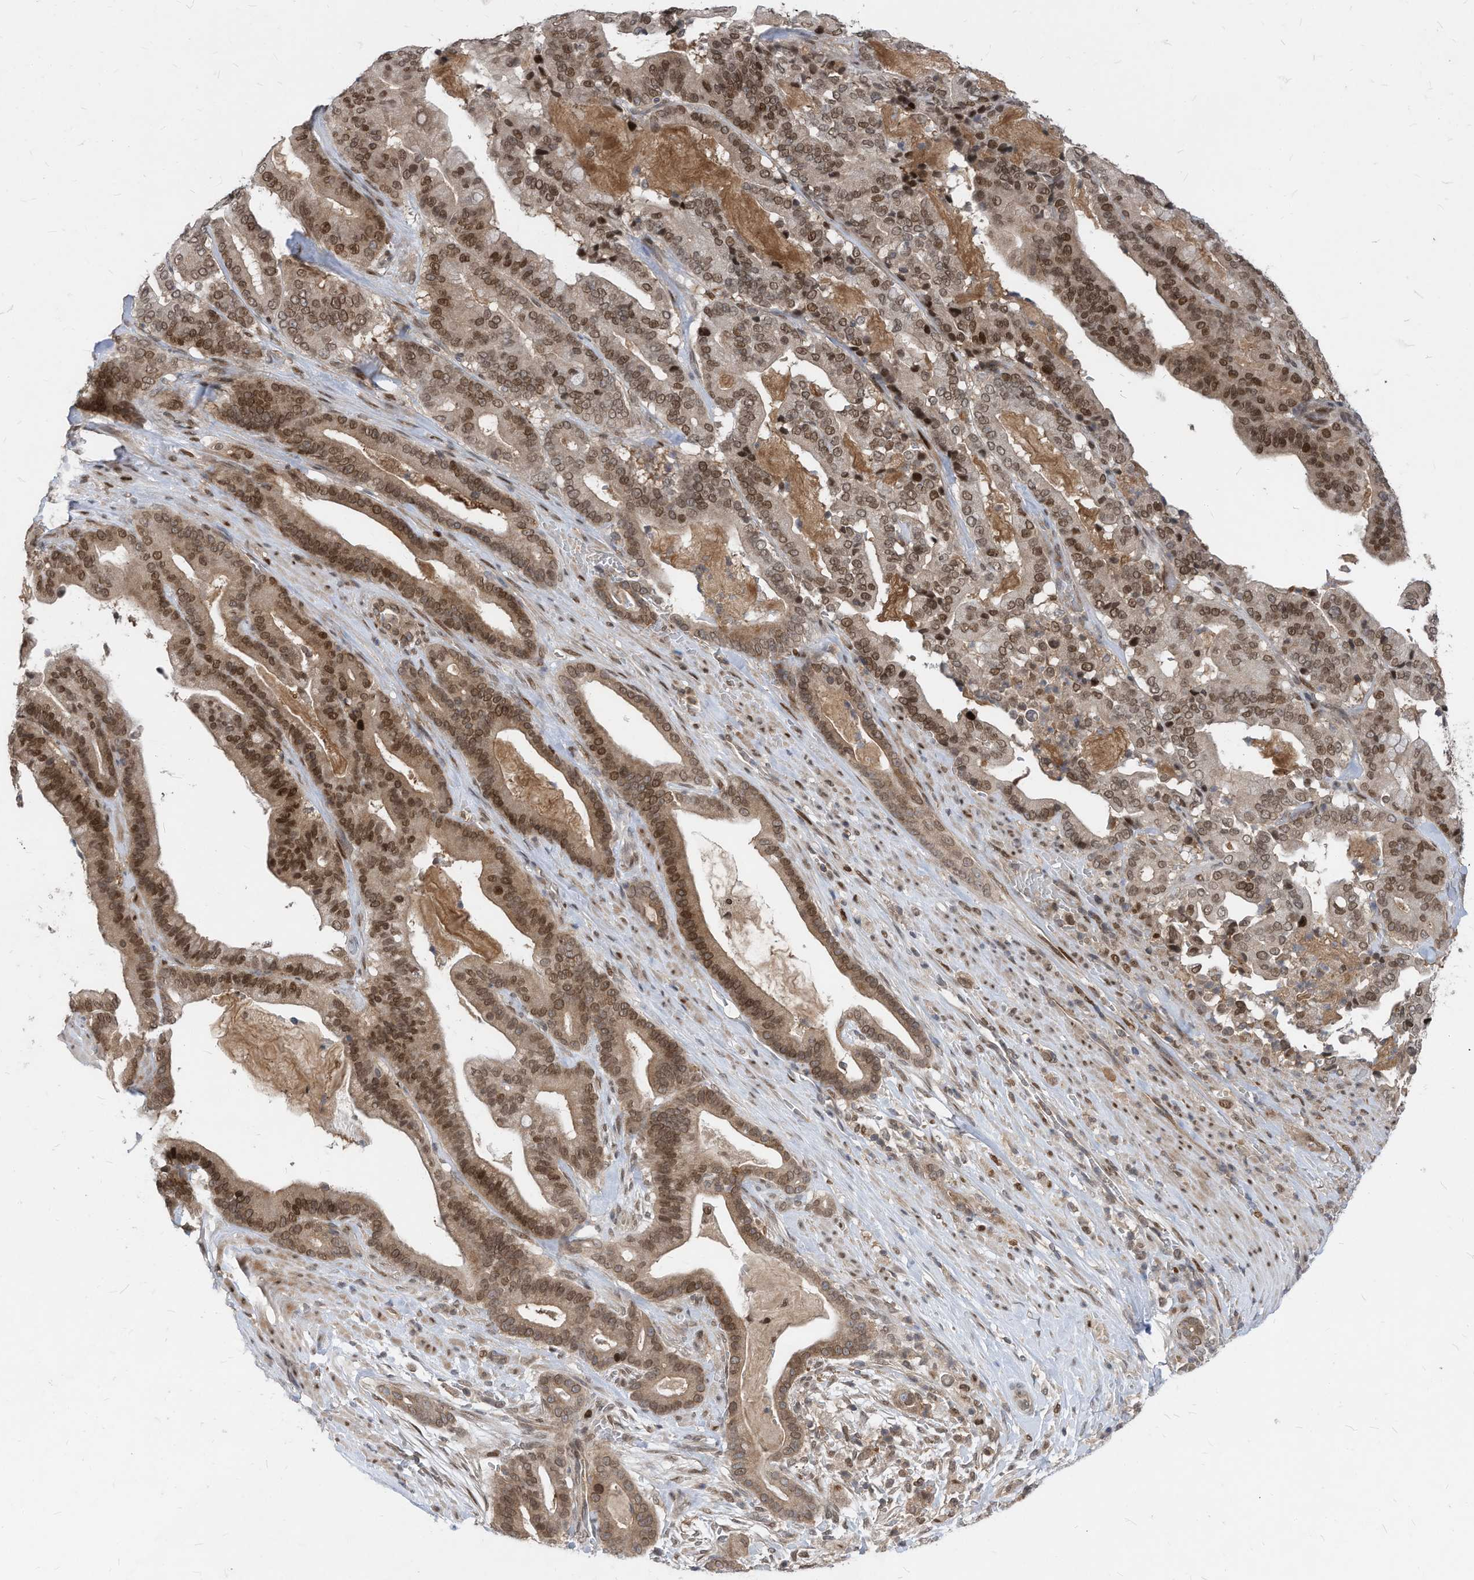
{"staining": {"intensity": "moderate", "quantity": ">75%", "location": "cytoplasmic/membranous,nuclear"}, "tissue": "pancreatic cancer", "cell_type": "Tumor cells", "image_type": "cancer", "snomed": [{"axis": "morphology", "description": "Adenocarcinoma, NOS"}, {"axis": "topography", "description": "Pancreas"}], "caption": "Protein staining of pancreatic cancer tissue displays moderate cytoplasmic/membranous and nuclear expression in about >75% of tumor cells.", "gene": "KPNB1", "patient": {"sex": "male", "age": 63}}